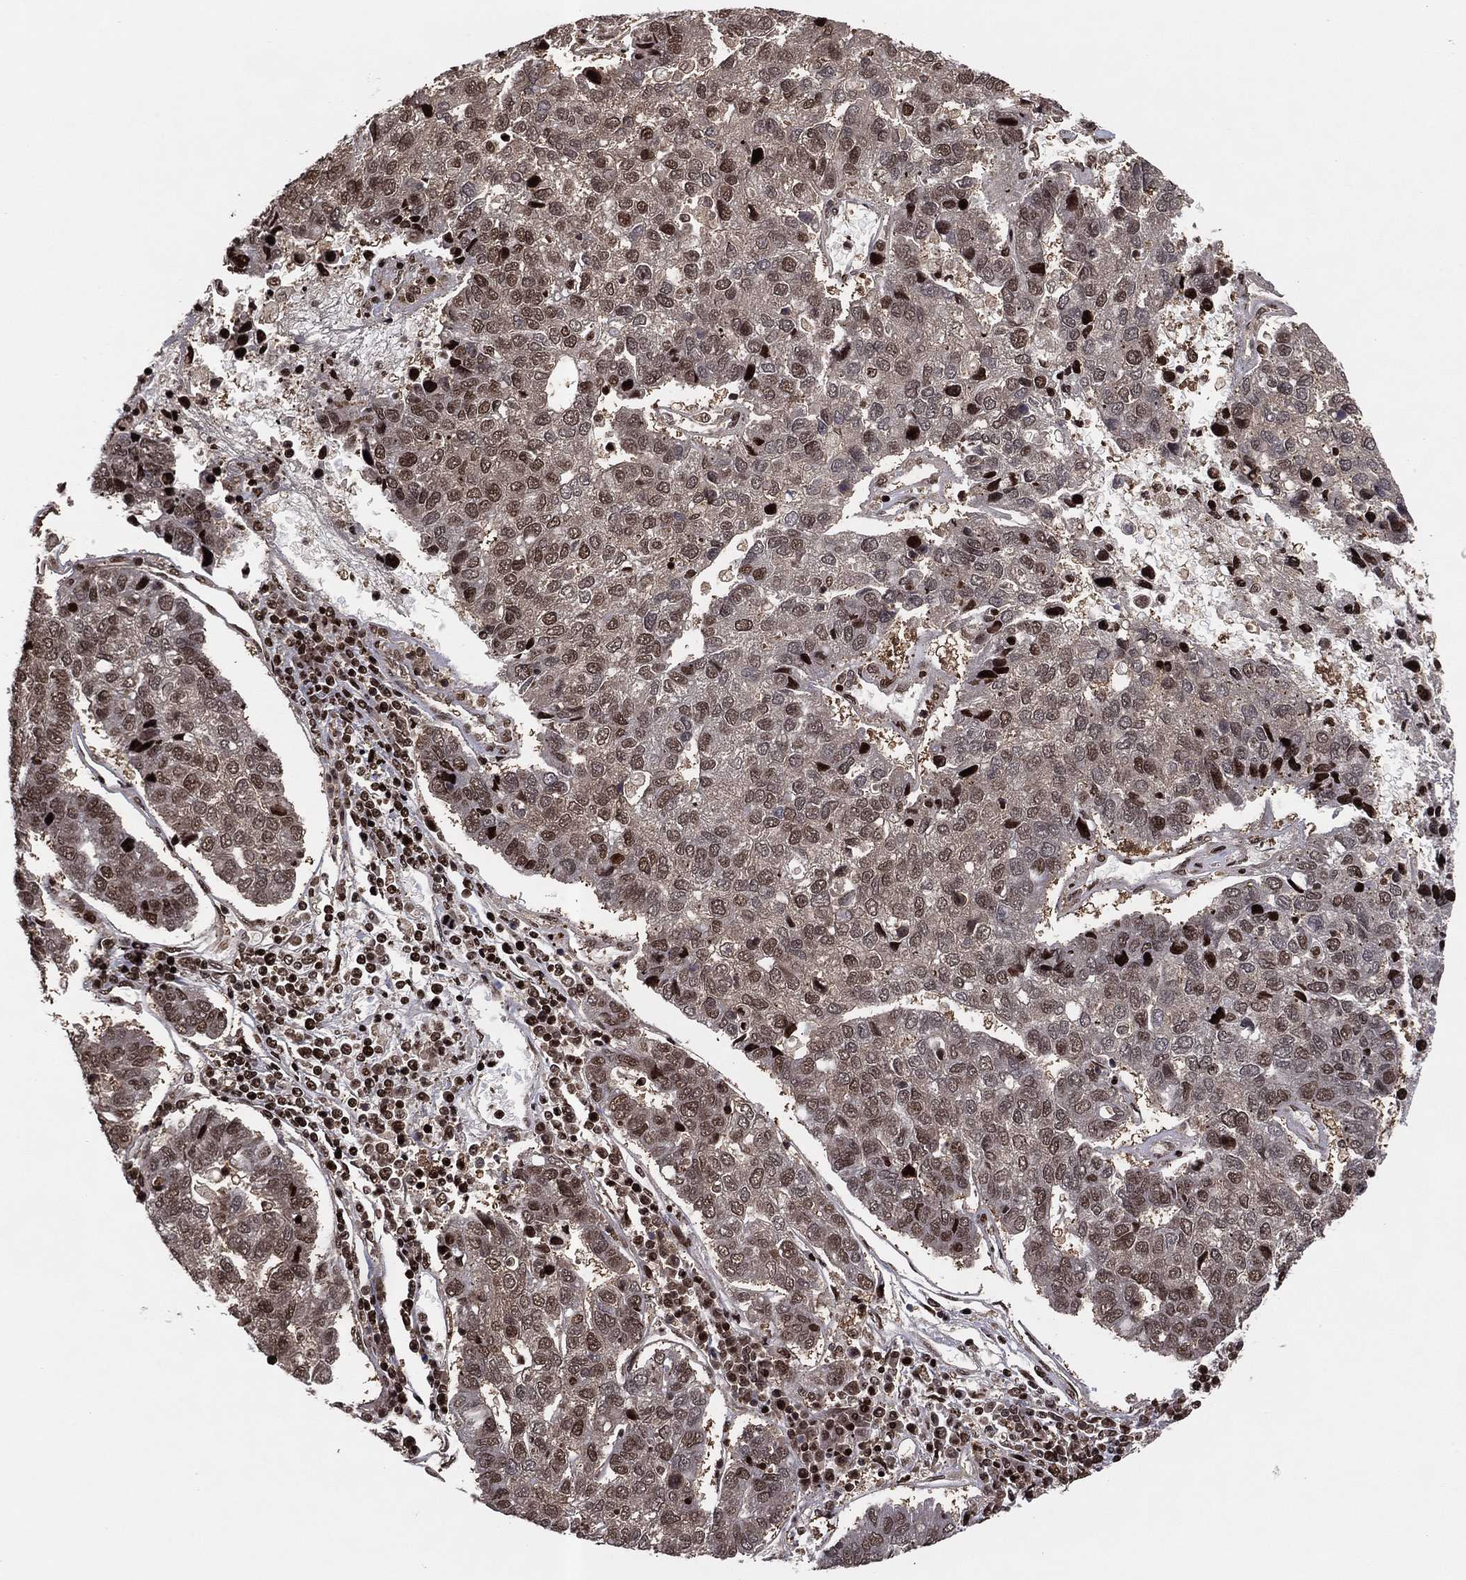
{"staining": {"intensity": "moderate", "quantity": "25%-75%", "location": "nuclear"}, "tissue": "pancreatic cancer", "cell_type": "Tumor cells", "image_type": "cancer", "snomed": [{"axis": "morphology", "description": "Adenocarcinoma, NOS"}, {"axis": "topography", "description": "Pancreas"}], "caption": "Human pancreatic adenocarcinoma stained with a protein marker displays moderate staining in tumor cells.", "gene": "PSMA1", "patient": {"sex": "female", "age": 61}}